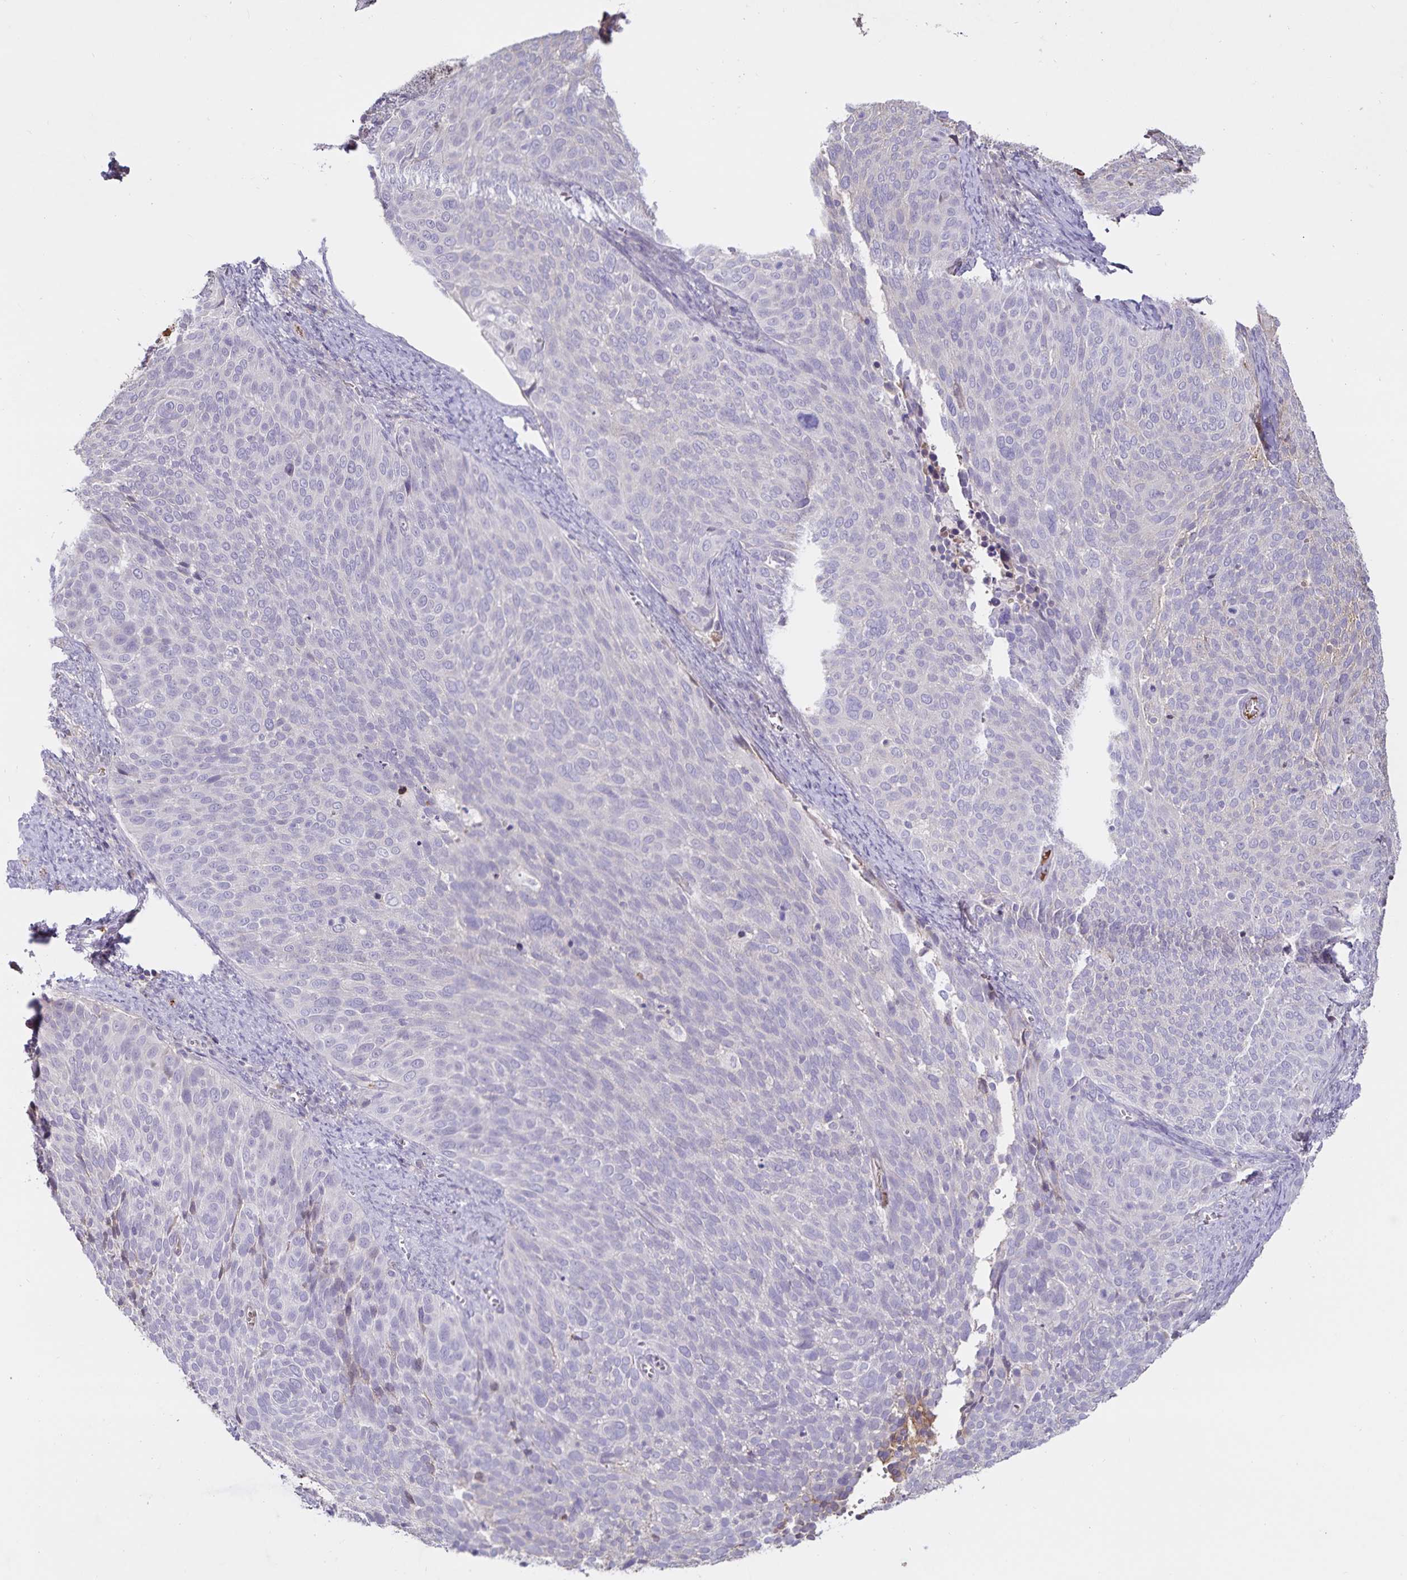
{"staining": {"intensity": "negative", "quantity": "none", "location": "none"}, "tissue": "cervical cancer", "cell_type": "Tumor cells", "image_type": "cancer", "snomed": [{"axis": "morphology", "description": "Squamous cell carcinoma, NOS"}, {"axis": "topography", "description": "Cervix"}], "caption": "Immunohistochemical staining of human cervical cancer shows no significant staining in tumor cells.", "gene": "FGG", "patient": {"sex": "female", "age": 39}}